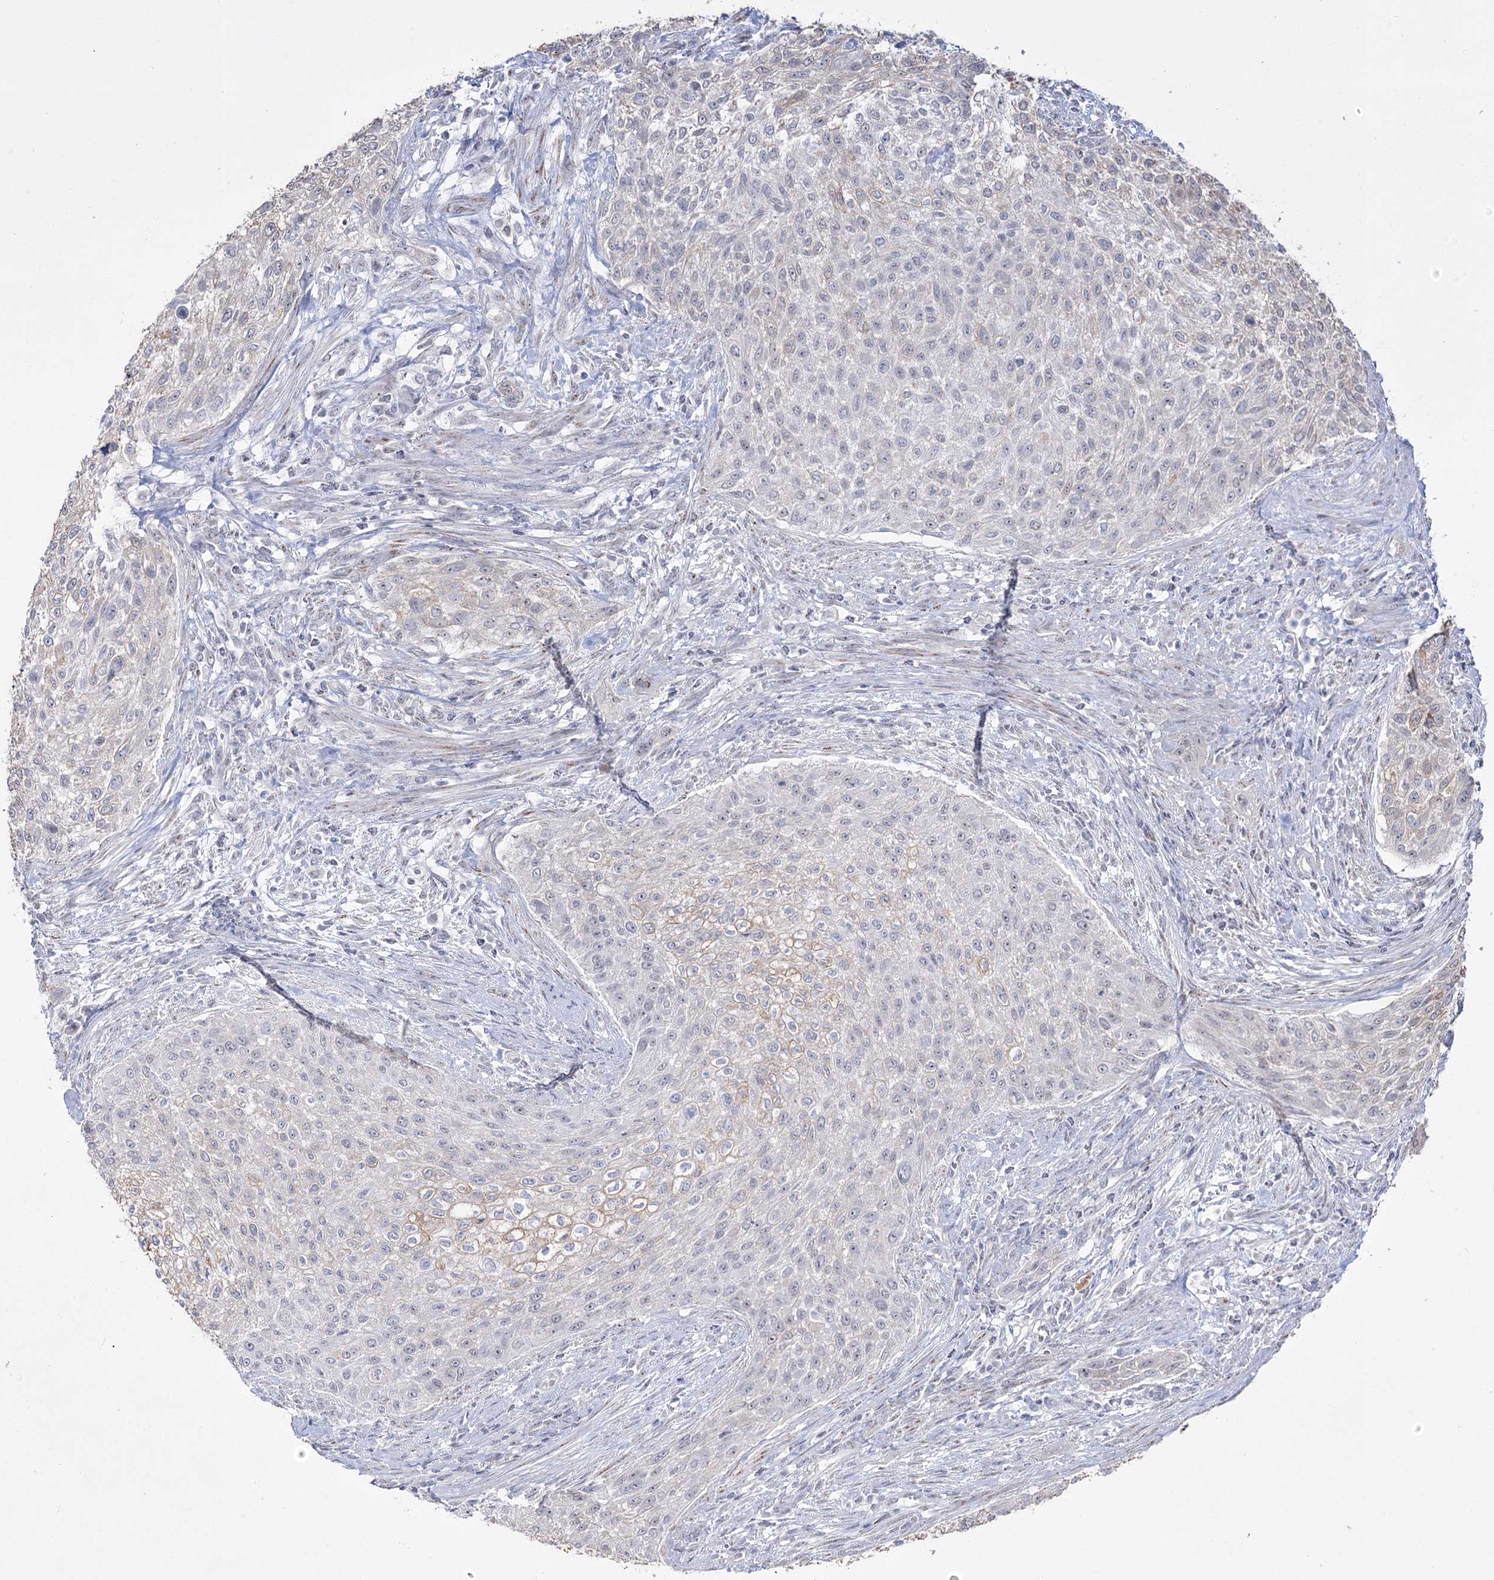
{"staining": {"intensity": "weak", "quantity": "<25%", "location": "cytoplasmic/membranous"}, "tissue": "urothelial cancer", "cell_type": "Tumor cells", "image_type": "cancer", "snomed": [{"axis": "morphology", "description": "Urothelial carcinoma, High grade"}, {"axis": "topography", "description": "Urinary bladder"}], "caption": "This image is of urothelial carcinoma (high-grade) stained with immunohistochemistry to label a protein in brown with the nuclei are counter-stained blue. There is no expression in tumor cells. (Immunohistochemistry, brightfield microscopy, high magnification).", "gene": "DDX50", "patient": {"sex": "male", "age": 35}}